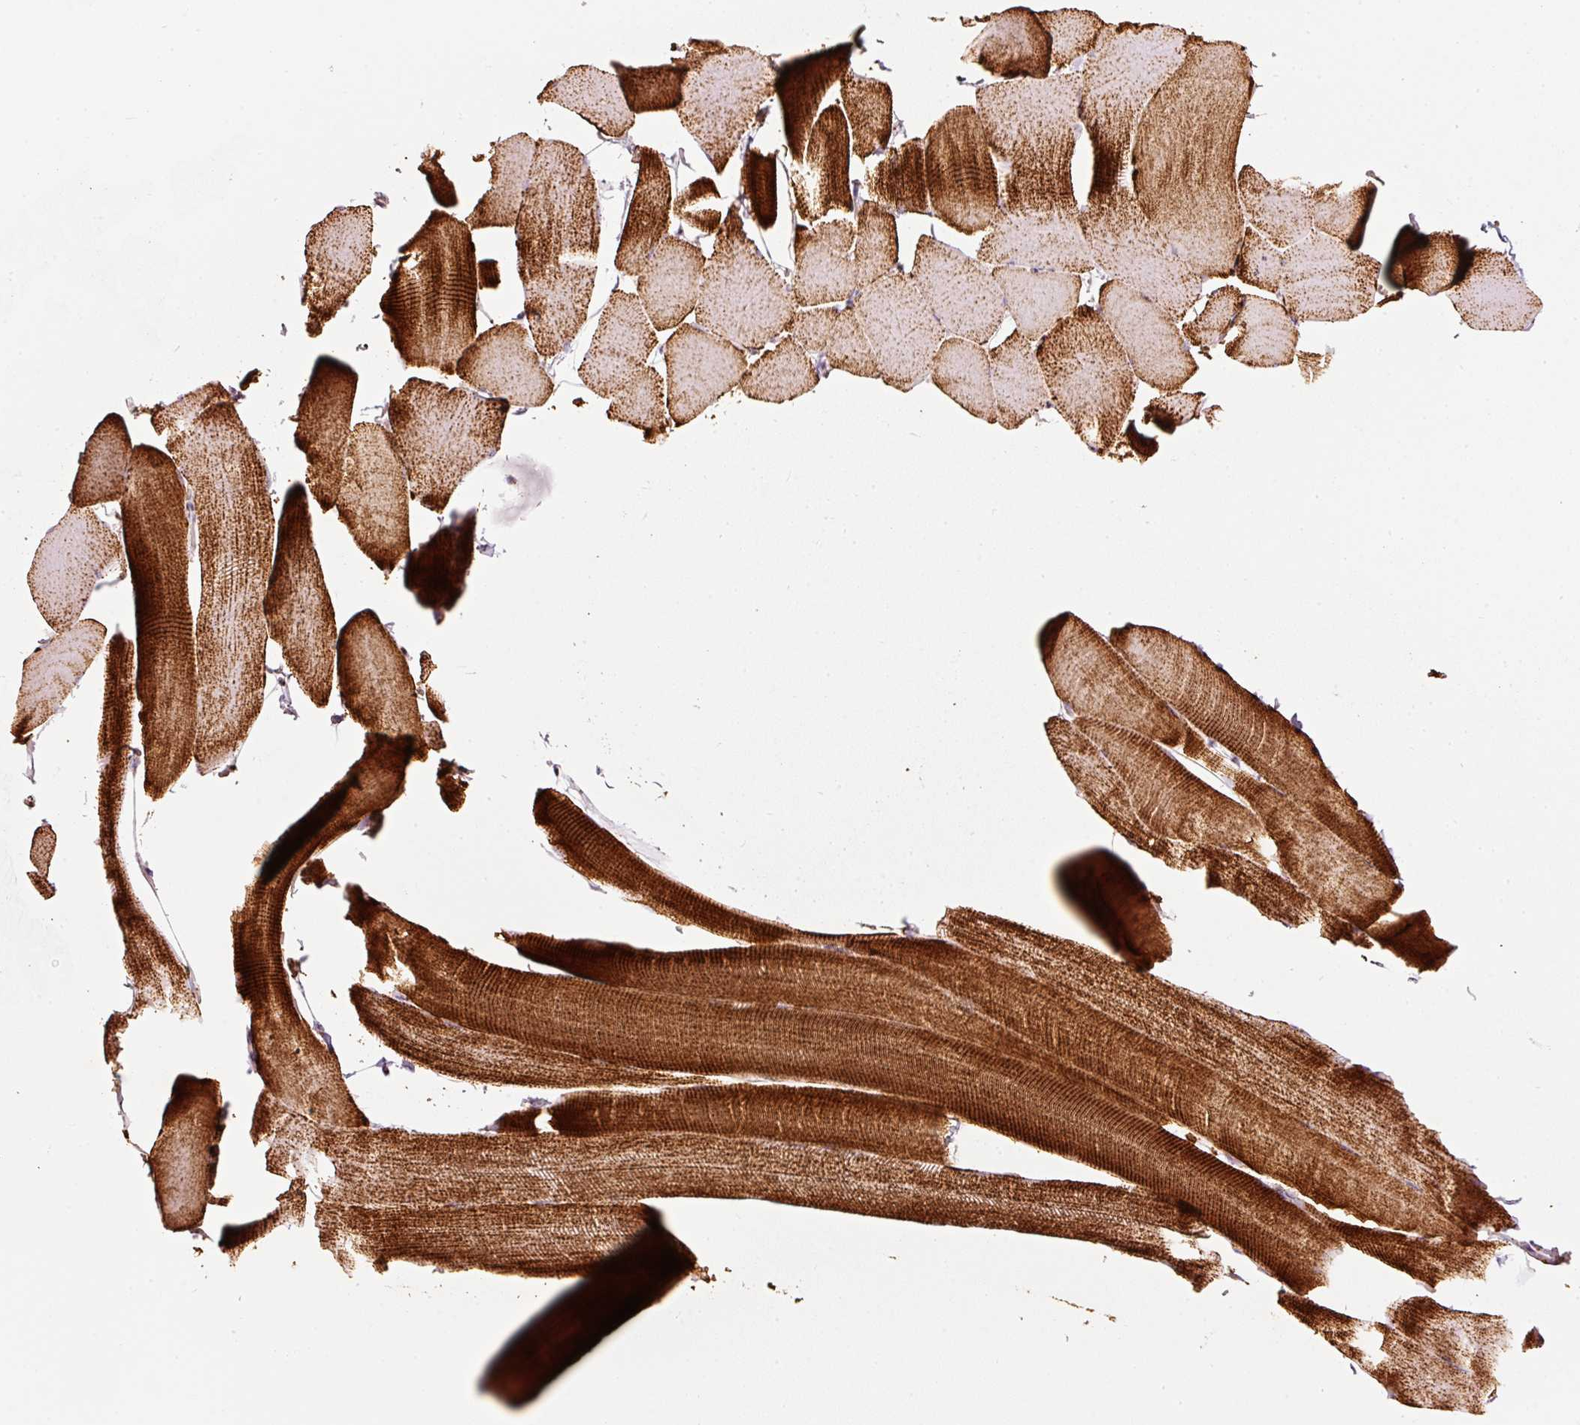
{"staining": {"intensity": "strong", "quantity": ">75%", "location": "cytoplasmic/membranous"}, "tissue": "skeletal muscle", "cell_type": "Myocytes", "image_type": "normal", "snomed": [{"axis": "morphology", "description": "Normal tissue, NOS"}, {"axis": "topography", "description": "Skeletal muscle"}], "caption": "Myocytes show high levels of strong cytoplasmic/membranous staining in approximately >75% of cells in benign skeletal muscle. The staining is performed using DAB (3,3'-diaminobenzidine) brown chromogen to label protein expression. The nuclei are counter-stained blue using hematoxylin.", "gene": "UQCRC1", "patient": {"sex": "male", "age": 25}}